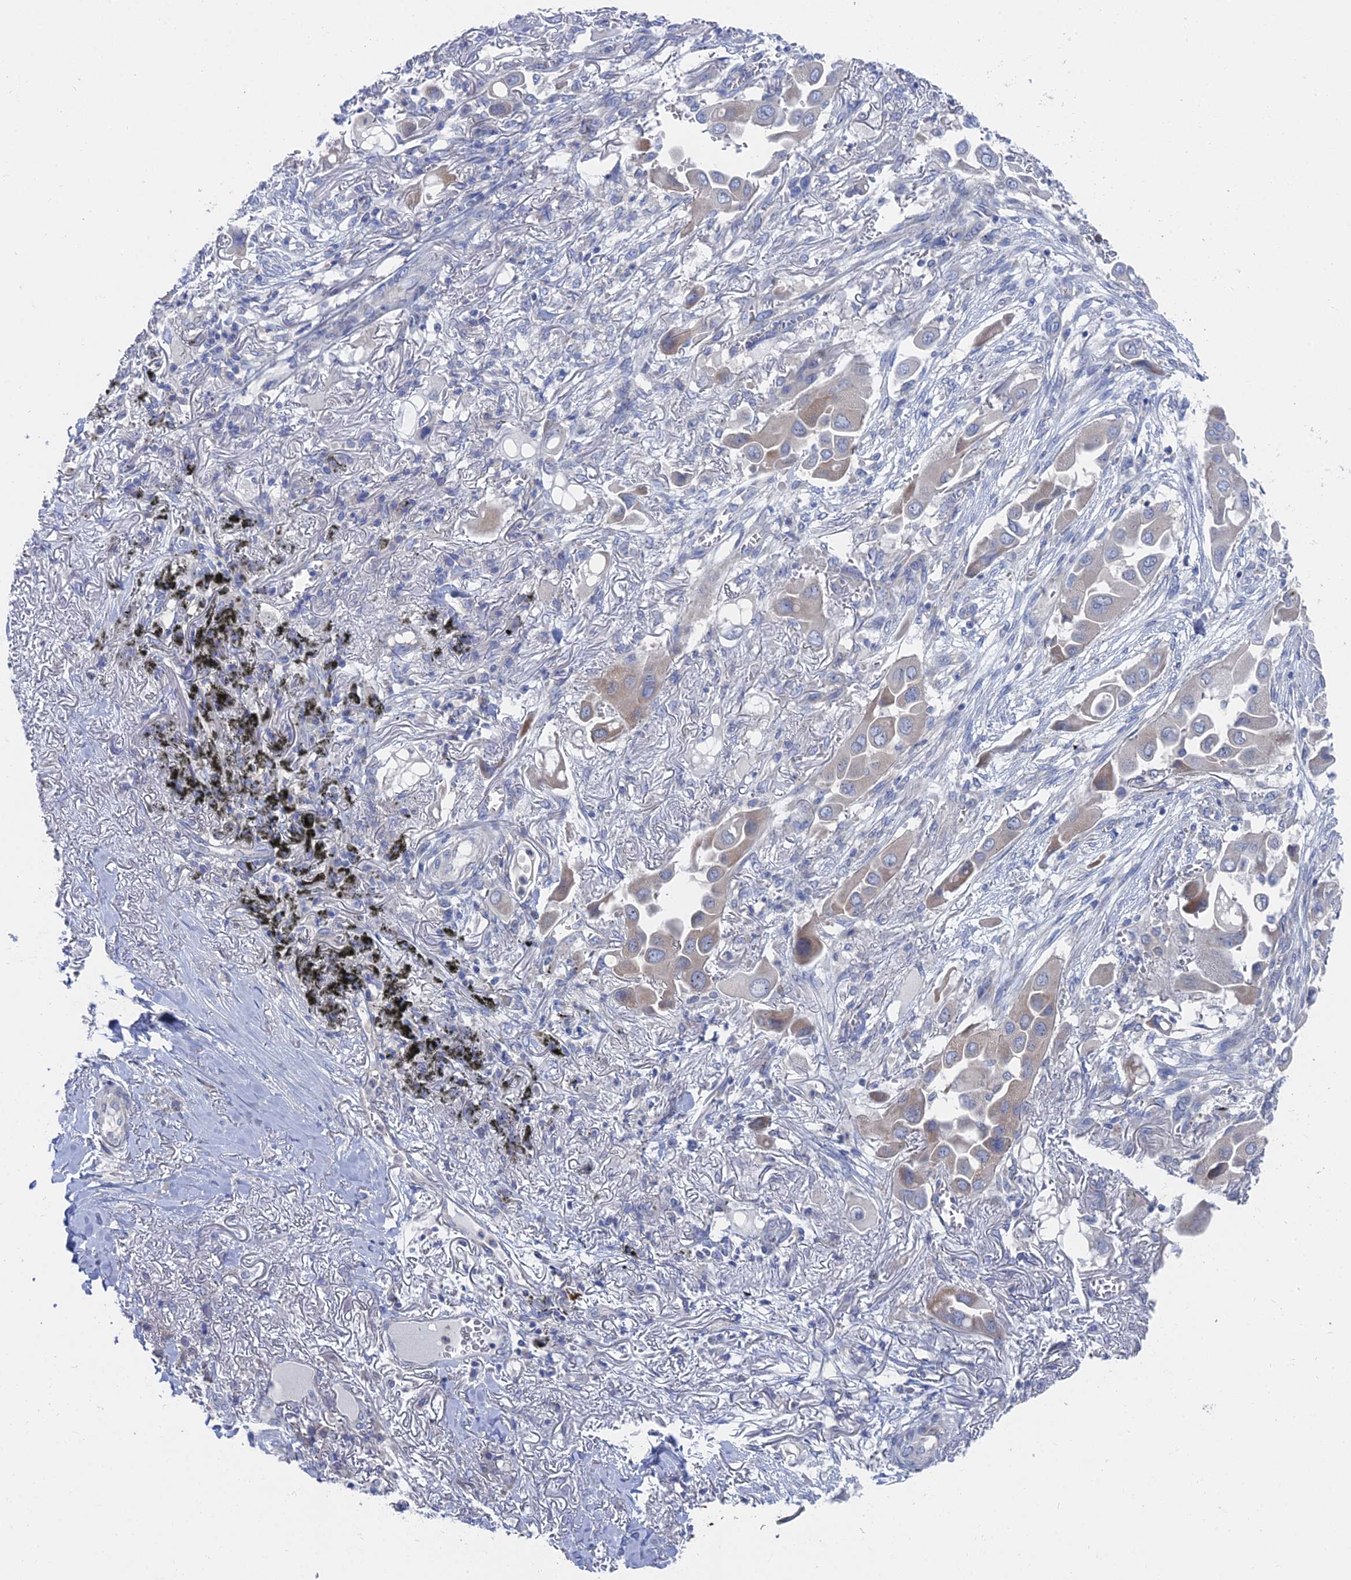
{"staining": {"intensity": "negative", "quantity": "none", "location": "none"}, "tissue": "lung cancer", "cell_type": "Tumor cells", "image_type": "cancer", "snomed": [{"axis": "morphology", "description": "Adenocarcinoma, NOS"}, {"axis": "topography", "description": "Lung"}], "caption": "Tumor cells are negative for brown protein staining in adenocarcinoma (lung). Nuclei are stained in blue.", "gene": "CCDC149", "patient": {"sex": "female", "age": 76}}